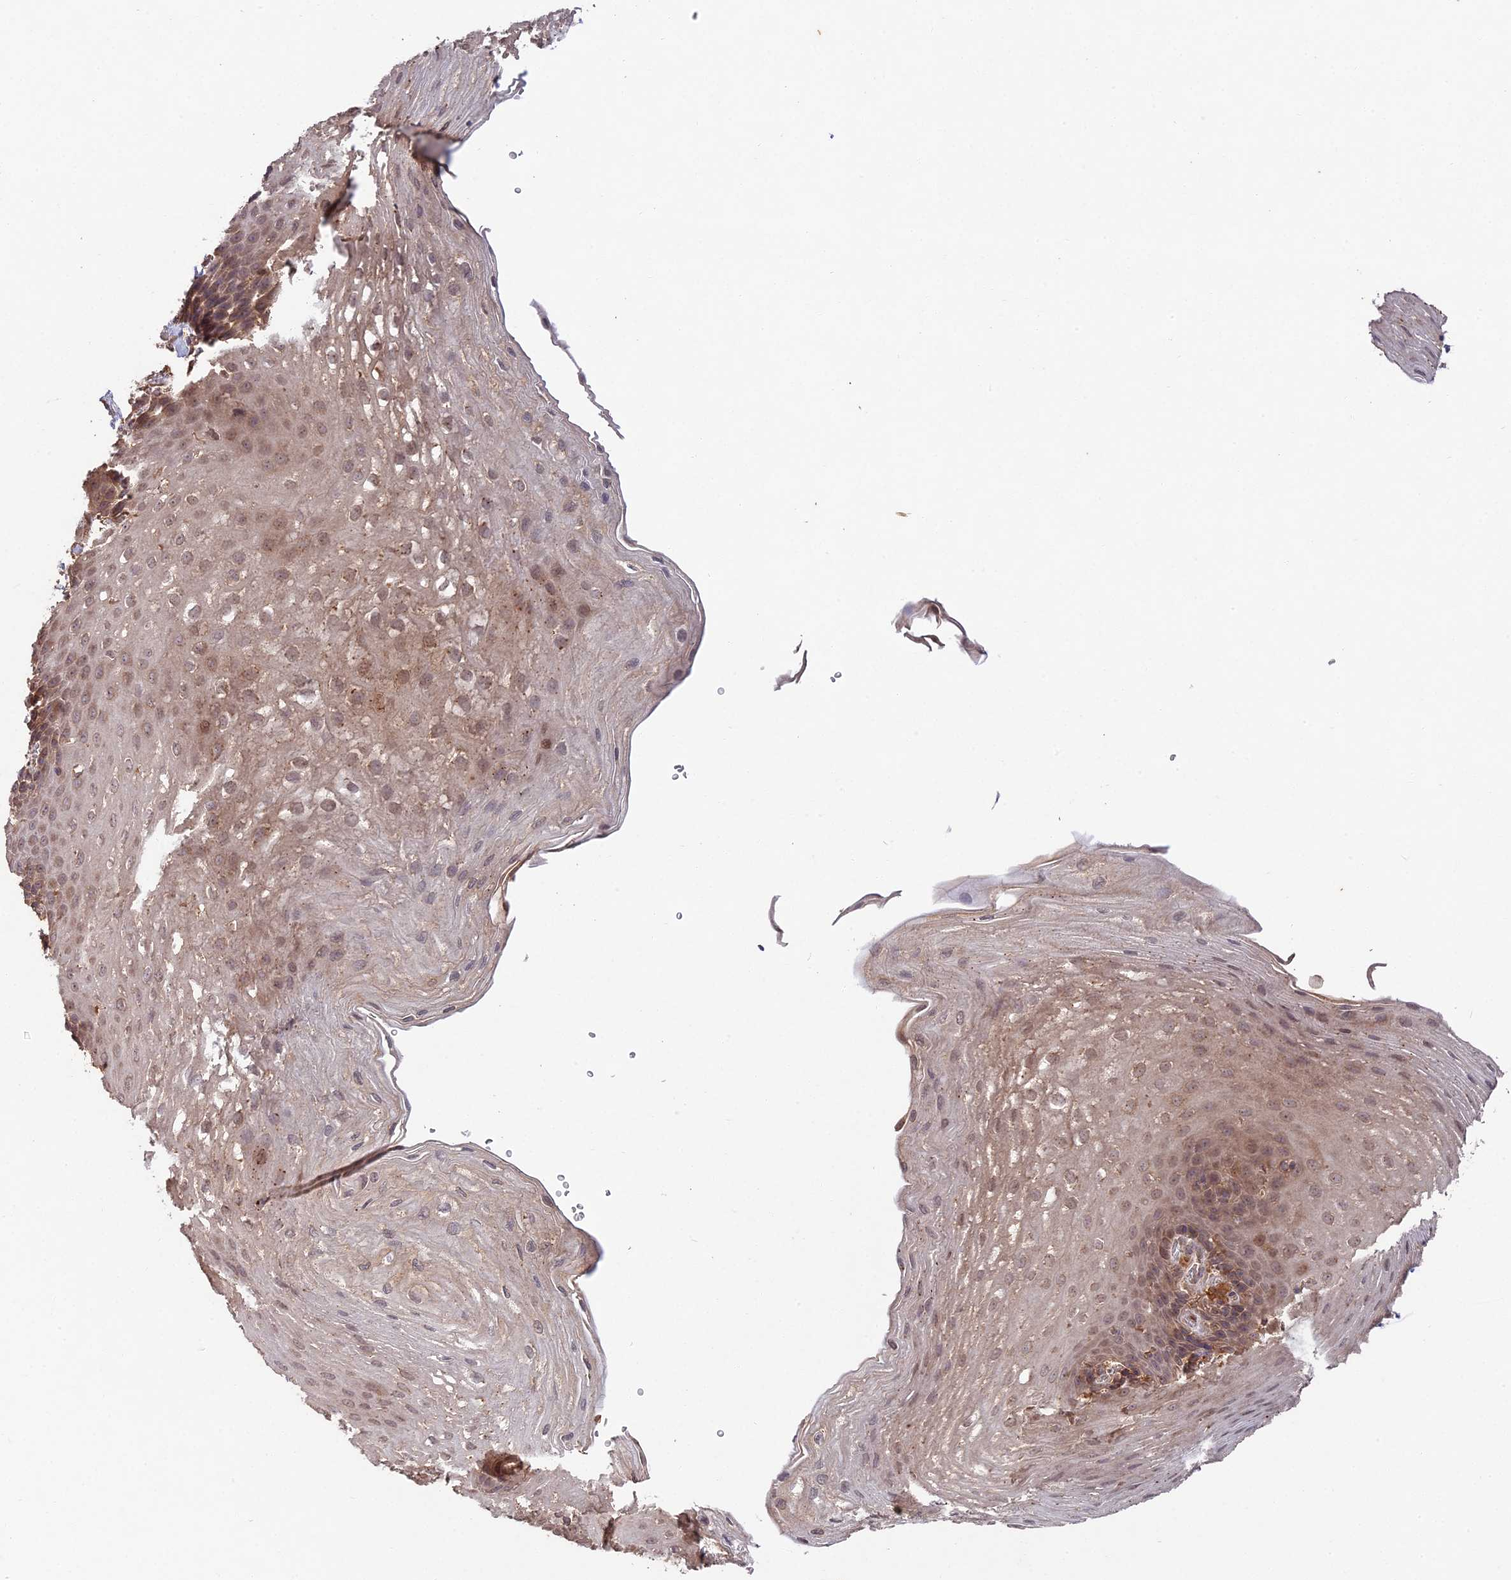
{"staining": {"intensity": "moderate", "quantity": ">75%", "location": "cytoplasmic/membranous"}, "tissue": "esophagus", "cell_type": "Squamous epithelial cells", "image_type": "normal", "snomed": [{"axis": "morphology", "description": "Normal tissue, NOS"}, {"axis": "topography", "description": "Esophagus"}], "caption": "Protein analysis of normal esophagus shows moderate cytoplasmic/membranous staining in approximately >75% of squamous epithelial cells.", "gene": "CHAC1", "patient": {"sex": "female", "age": 66}}